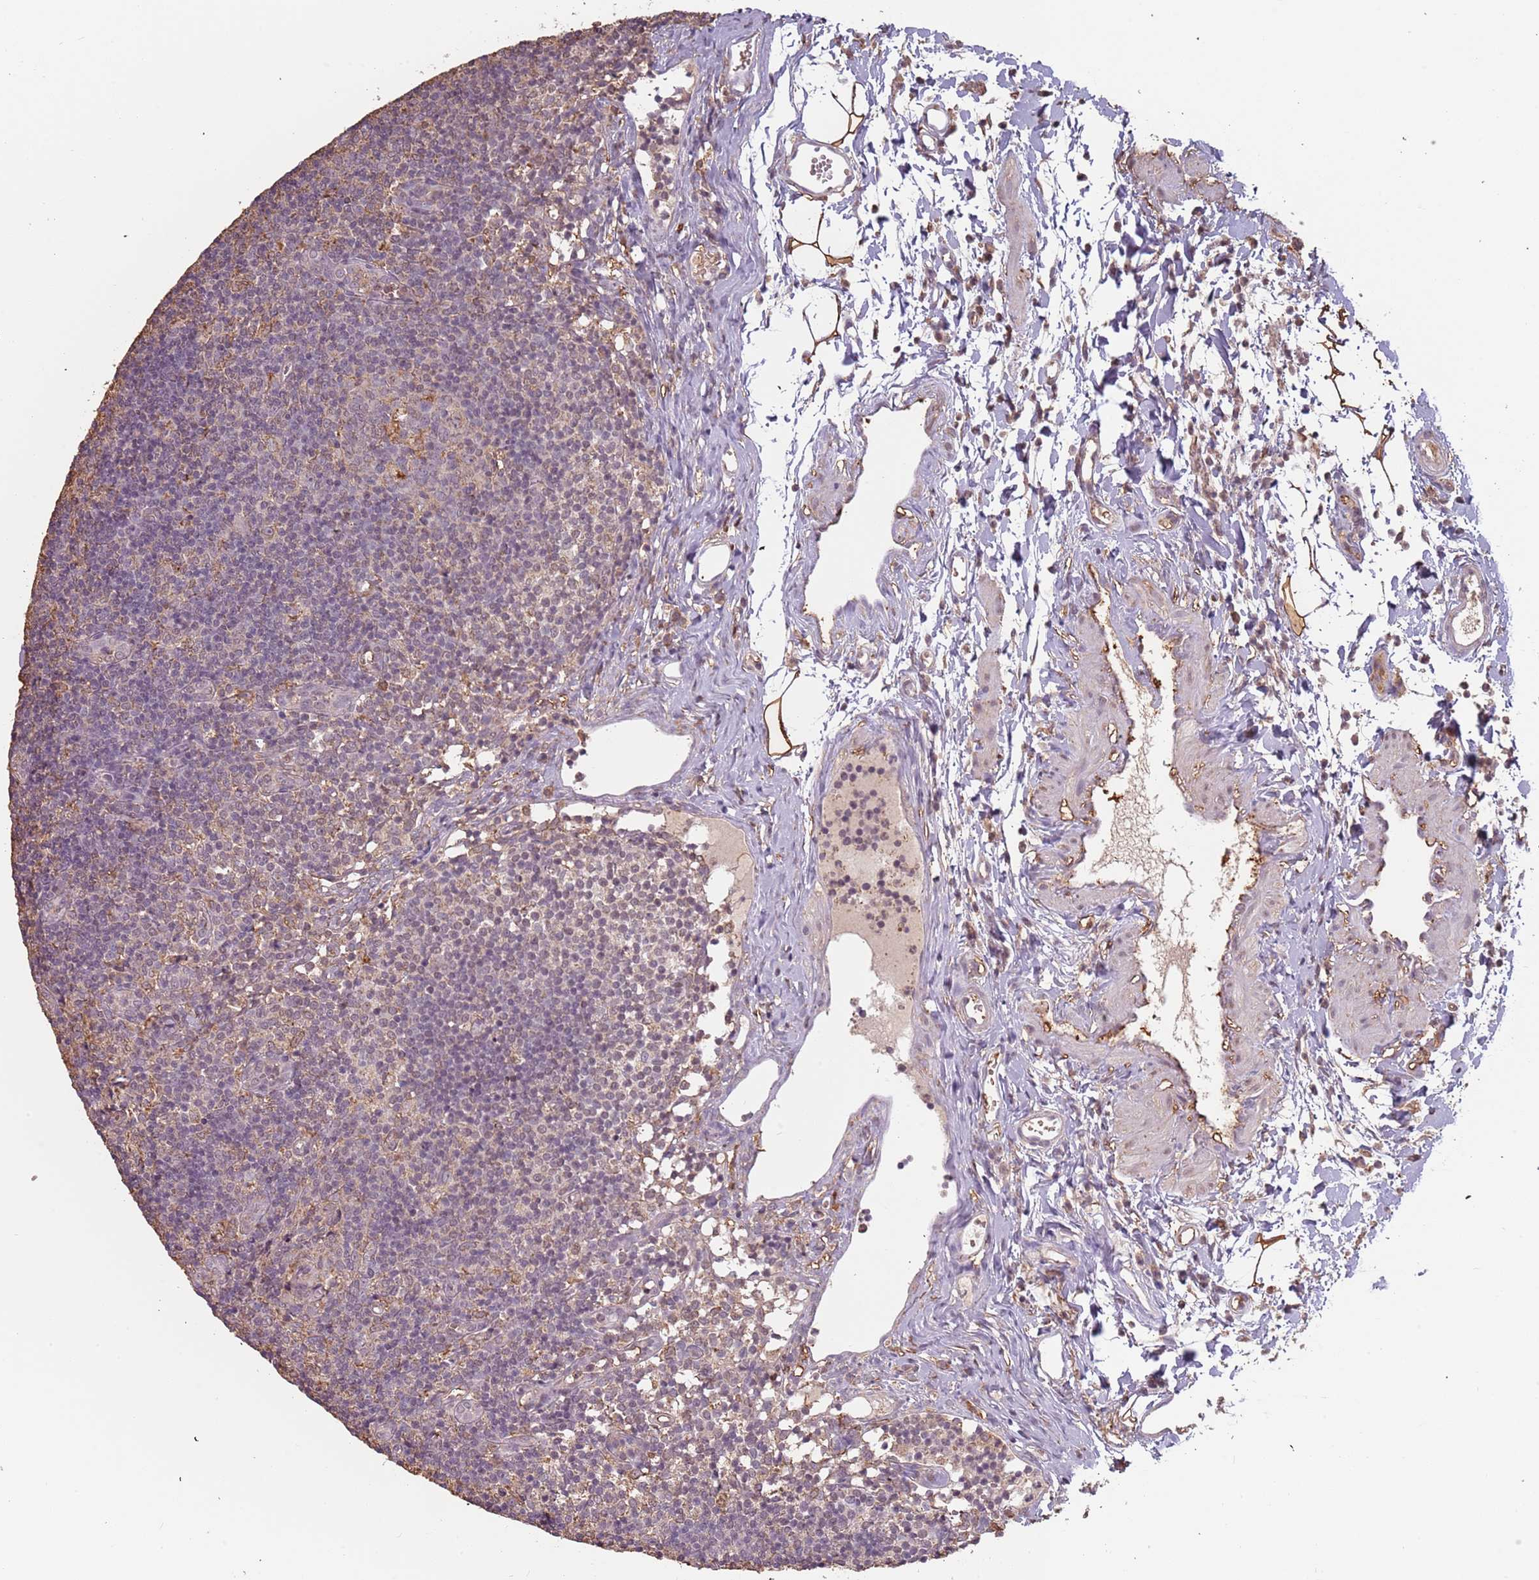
{"staining": {"intensity": "negative", "quantity": "none", "location": "none"}, "tissue": "lymph node", "cell_type": "Non-germinal center cells", "image_type": "normal", "snomed": [{"axis": "morphology", "description": "Normal tissue, NOS"}, {"axis": "topography", "description": "Lymph node"}], "caption": "This is an immunohistochemistry micrograph of benign human lymph node. There is no staining in non-germinal center cells.", "gene": "ATOSB", "patient": {"sex": "female", "age": 37}}